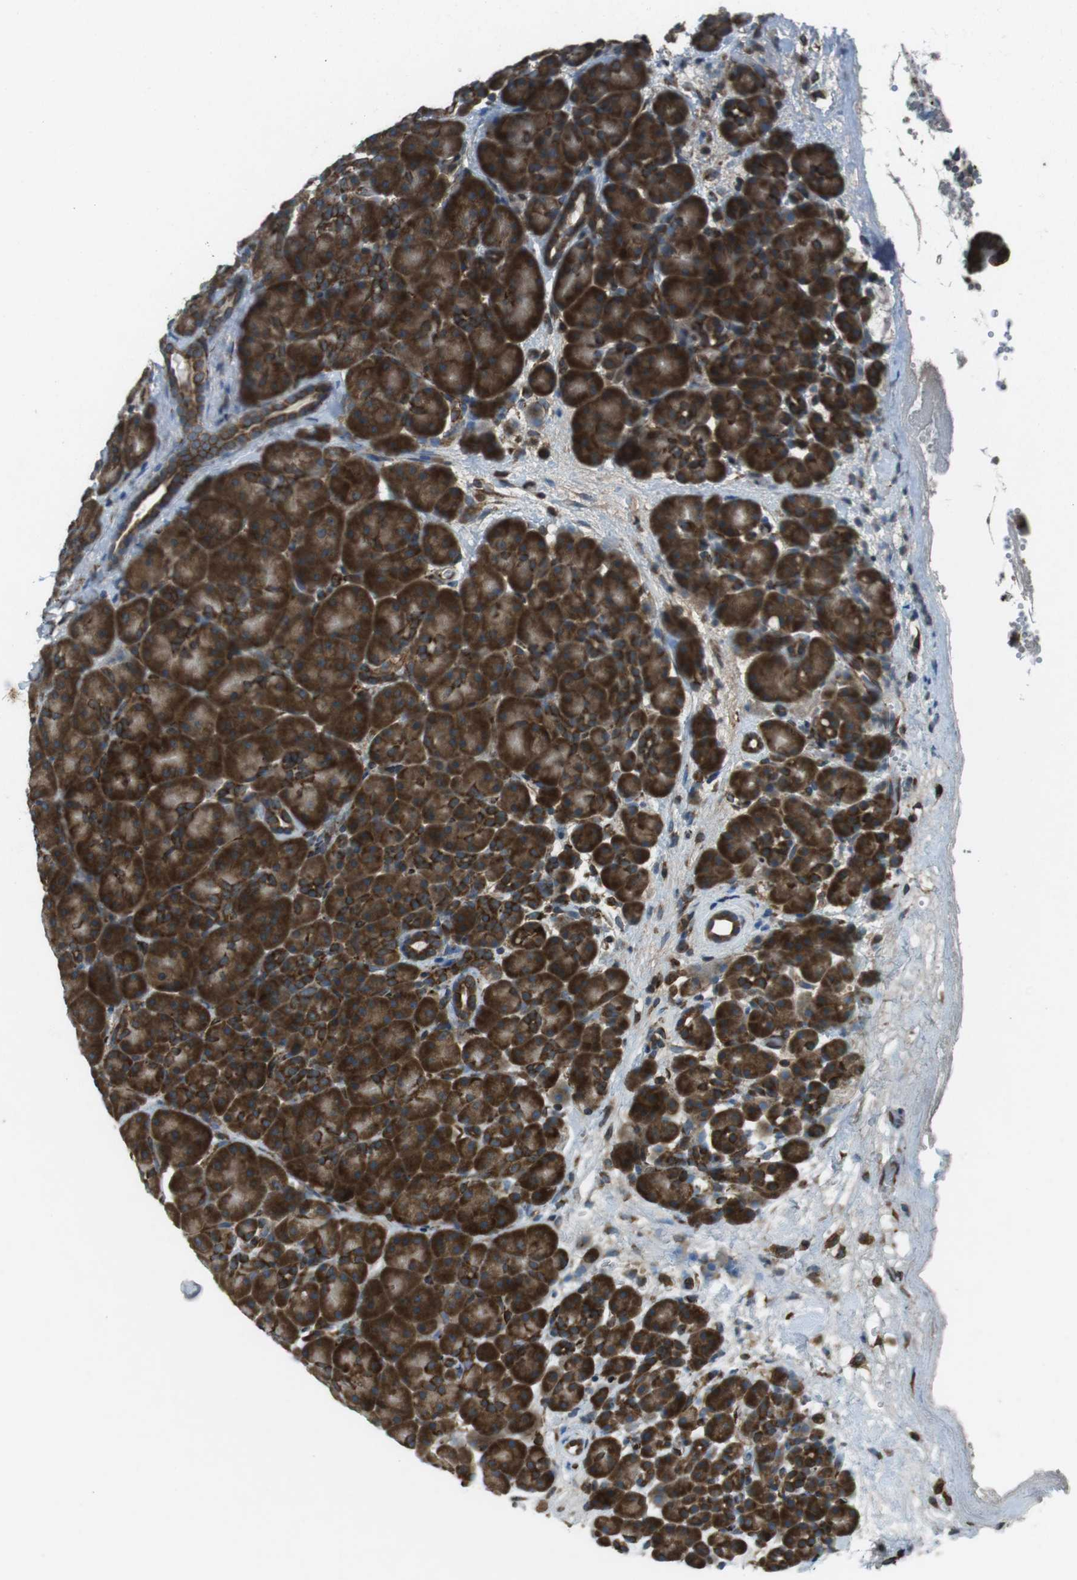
{"staining": {"intensity": "strong", "quantity": ">75%", "location": "cytoplasmic/membranous"}, "tissue": "pancreas", "cell_type": "Exocrine glandular cells", "image_type": "normal", "snomed": [{"axis": "morphology", "description": "Normal tissue, NOS"}, {"axis": "topography", "description": "Pancreas"}], "caption": "A micrograph of pancreas stained for a protein reveals strong cytoplasmic/membranous brown staining in exocrine glandular cells.", "gene": "KTN1", "patient": {"sex": "male", "age": 66}}